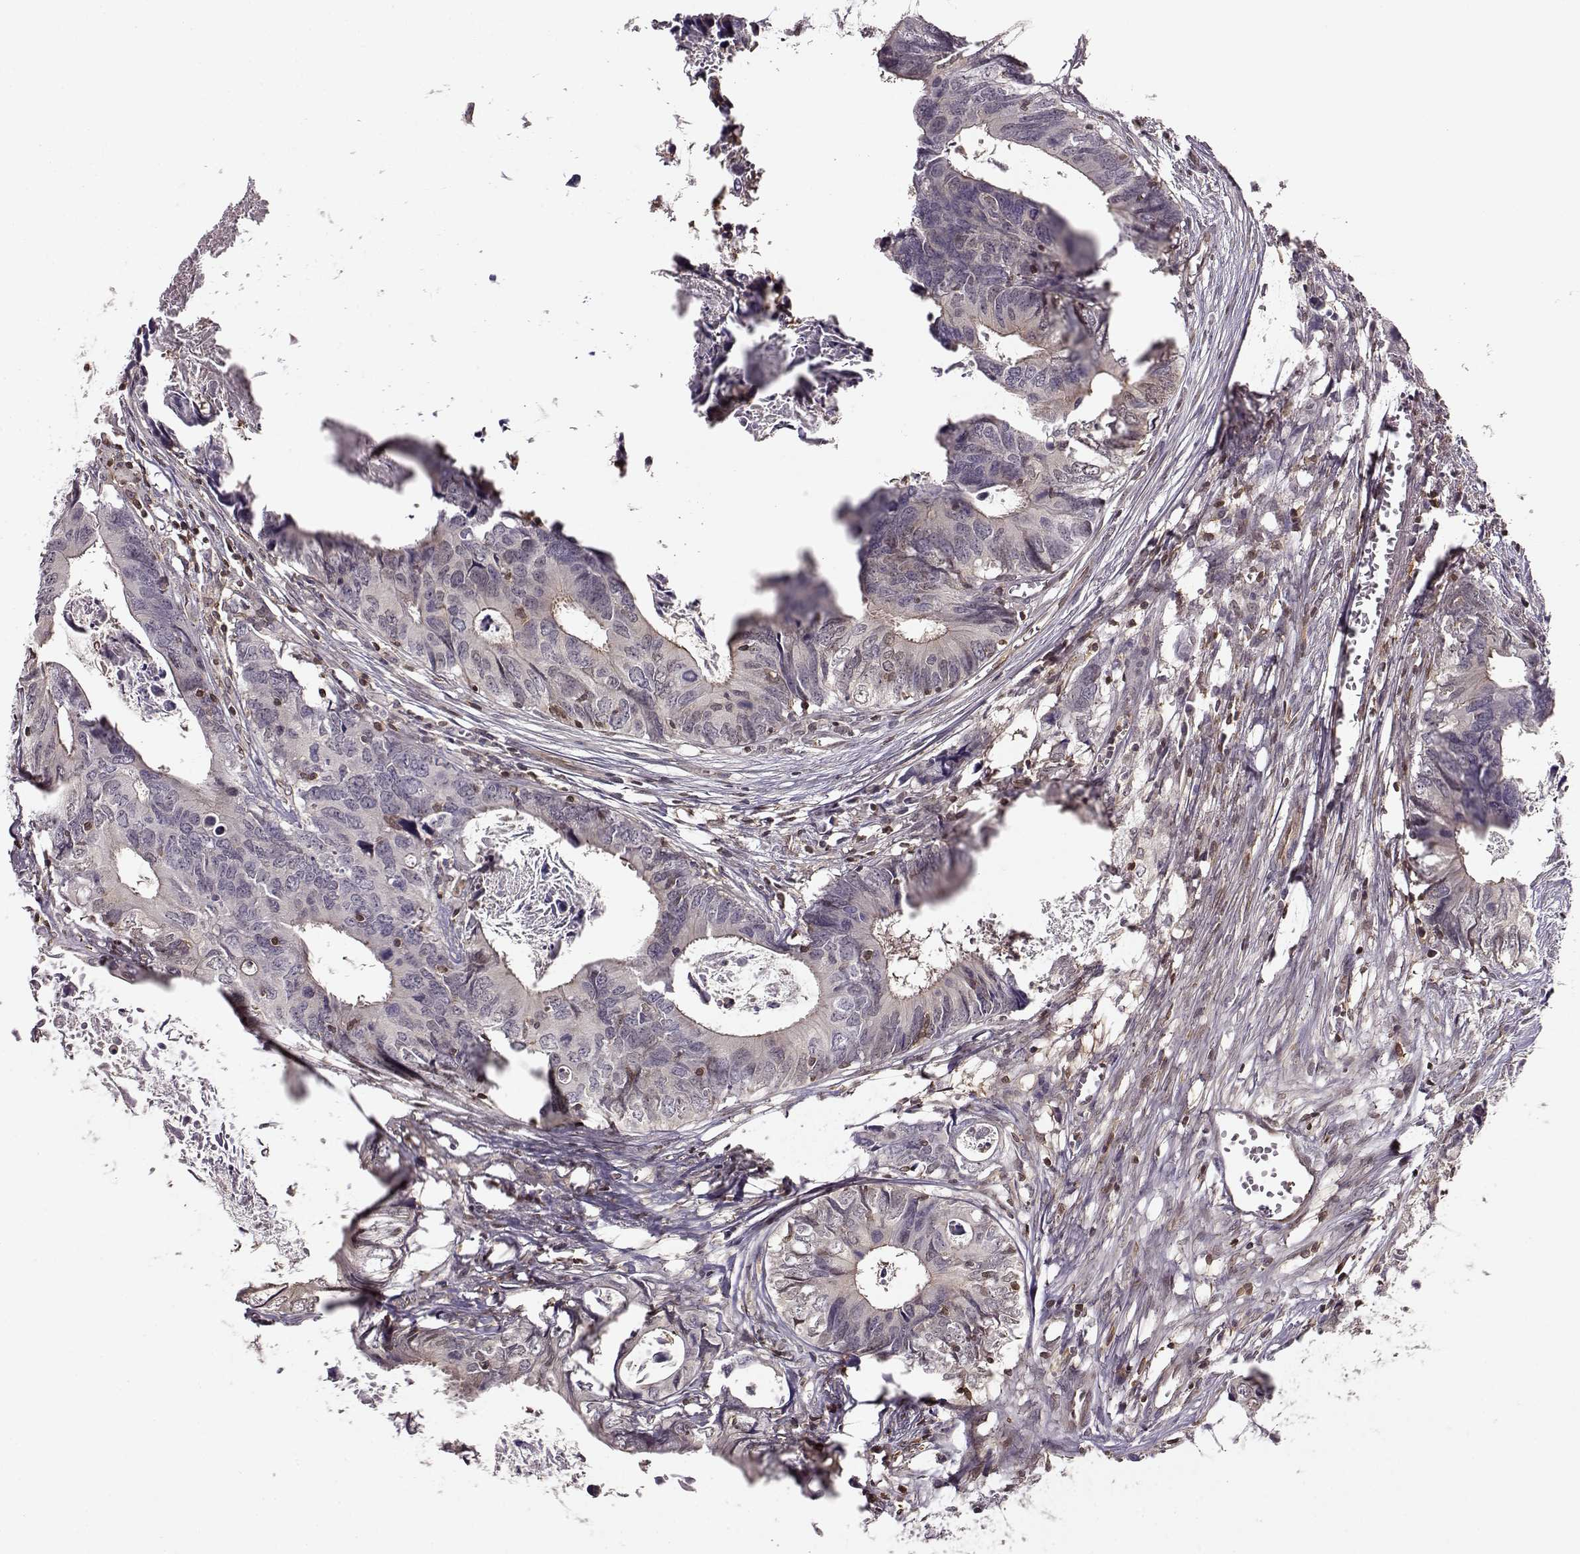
{"staining": {"intensity": "negative", "quantity": "none", "location": "none"}, "tissue": "colorectal cancer", "cell_type": "Tumor cells", "image_type": "cancer", "snomed": [{"axis": "morphology", "description": "Adenocarcinoma, NOS"}, {"axis": "topography", "description": "Colon"}], "caption": "DAB immunohistochemical staining of colorectal adenocarcinoma displays no significant staining in tumor cells. (DAB (3,3'-diaminobenzidine) IHC with hematoxylin counter stain).", "gene": "MFSD1", "patient": {"sex": "female", "age": 82}}